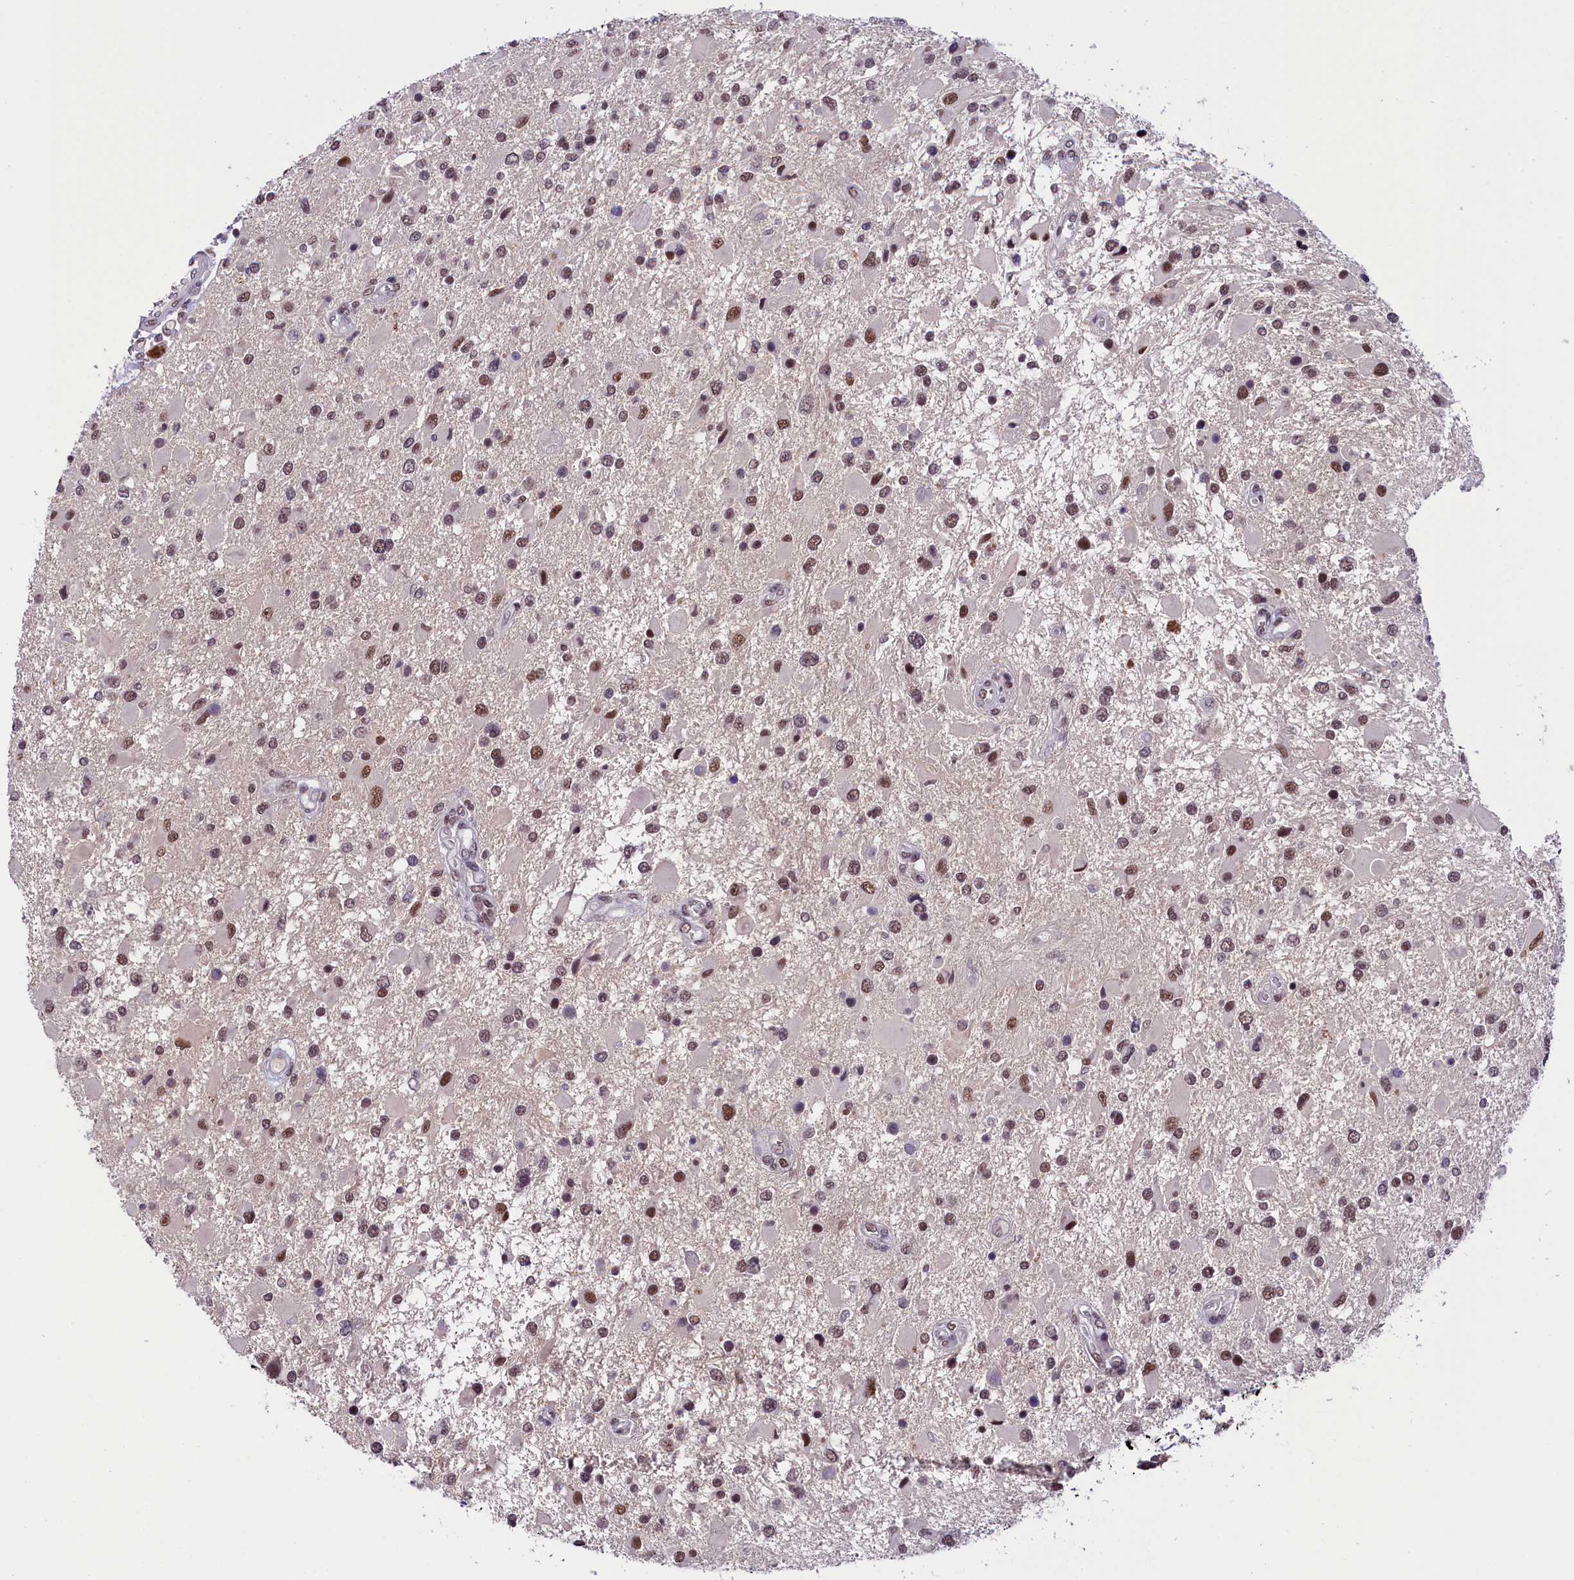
{"staining": {"intensity": "moderate", "quantity": ">75%", "location": "nuclear"}, "tissue": "glioma", "cell_type": "Tumor cells", "image_type": "cancer", "snomed": [{"axis": "morphology", "description": "Glioma, malignant, High grade"}, {"axis": "topography", "description": "Brain"}], "caption": "About >75% of tumor cells in human glioma show moderate nuclear protein expression as visualized by brown immunohistochemical staining.", "gene": "ZC3H4", "patient": {"sex": "male", "age": 53}}